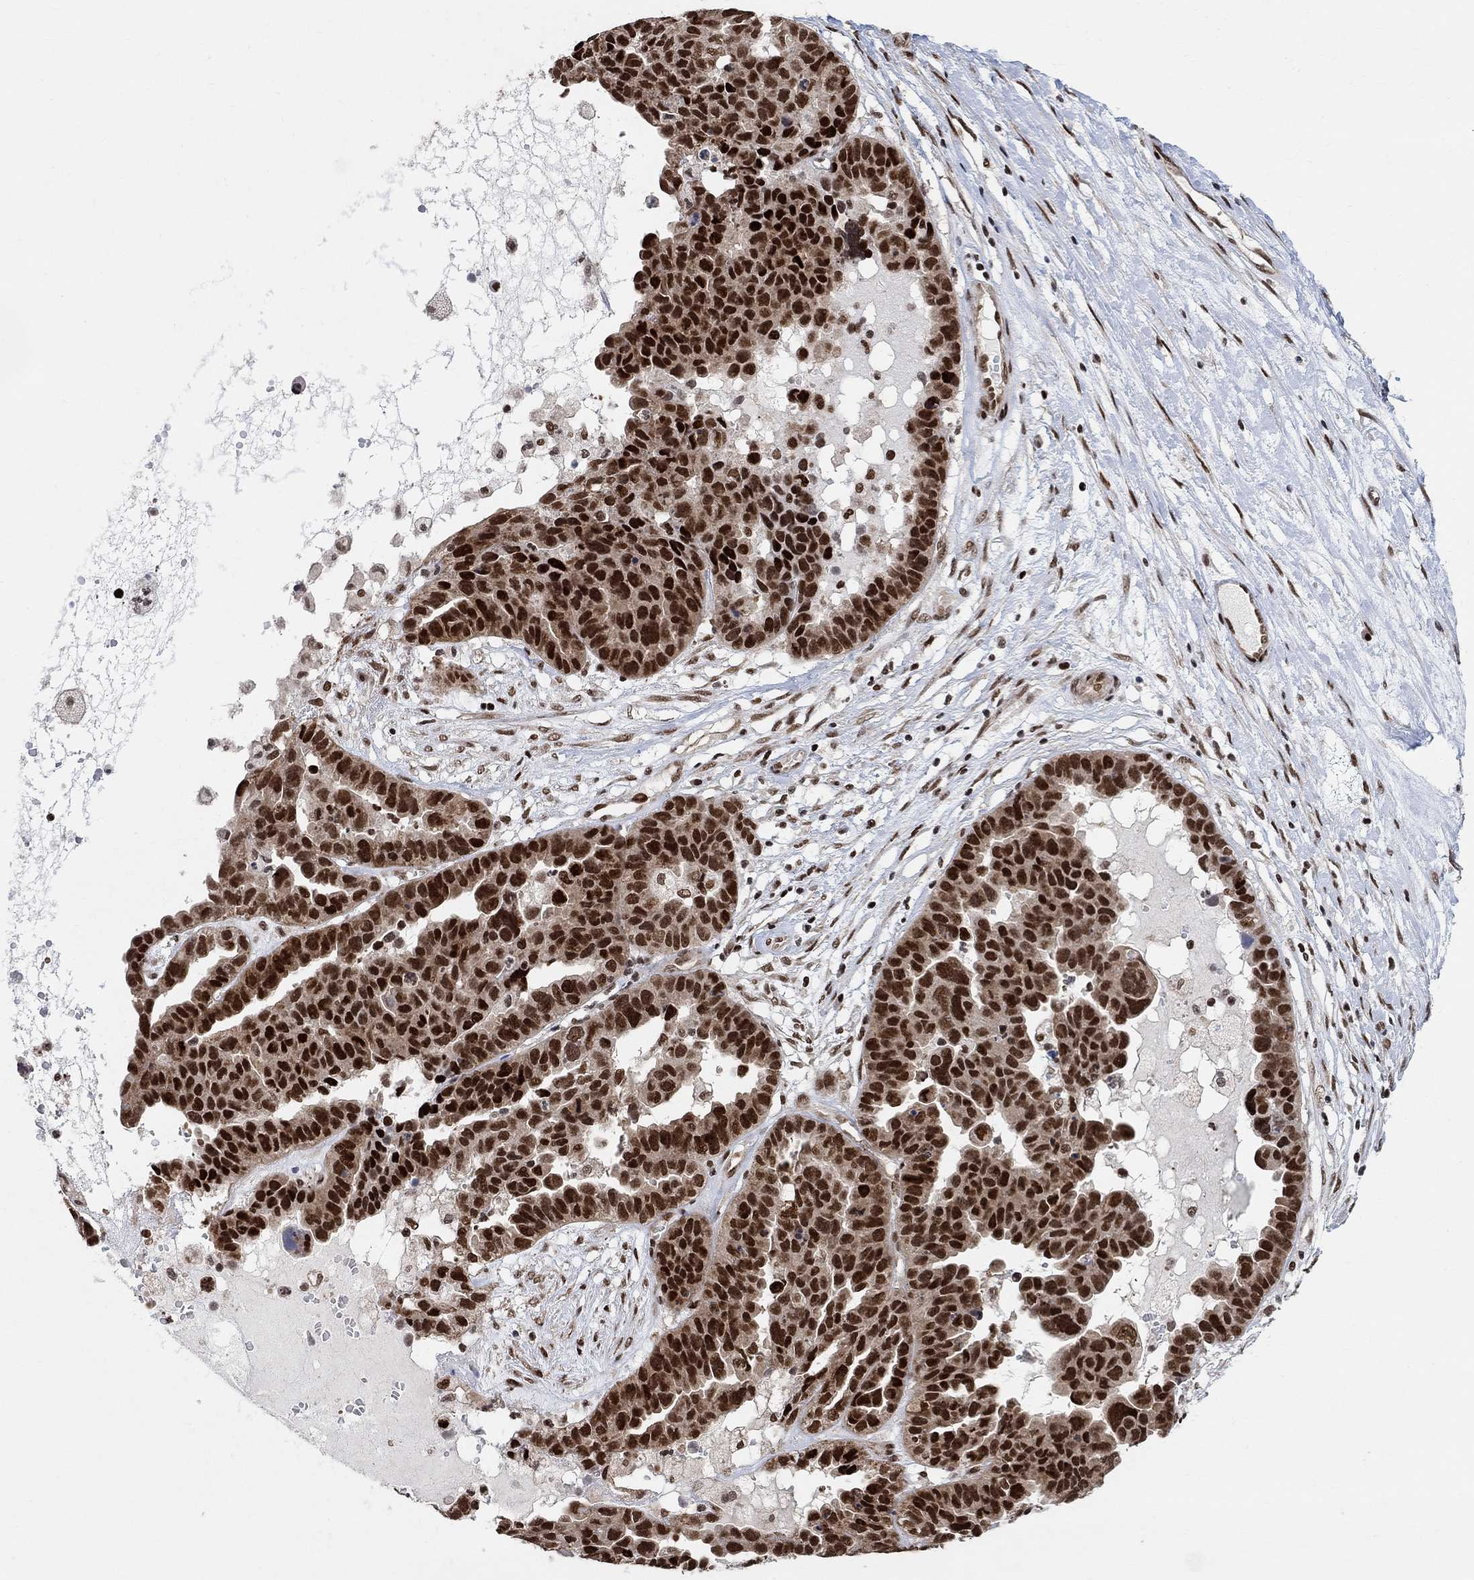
{"staining": {"intensity": "strong", "quantity": ">75%", "location": "nuclear"}, "tissue": "ovarian cancer", "cell_type": "Tumor cells", "image_type": "cancer", "snomed": [{"axis": "morphology", "description": "Cystadenocarcinoma, serous, NOS"}, {"axis": "topography", "description": "Ovary"}], "caption": "Protein staining of ovarian cancer (serous cystadenocarcinoma) tissue shows strong nuclear expression in about >75% of tumor cells. (DAB (3,3'-diaminobenzidine) IHC, brown staining for protein, blue staining for nuclei).", "gene": "E4F1", "patient": {"sex": "female", "age": 87}}